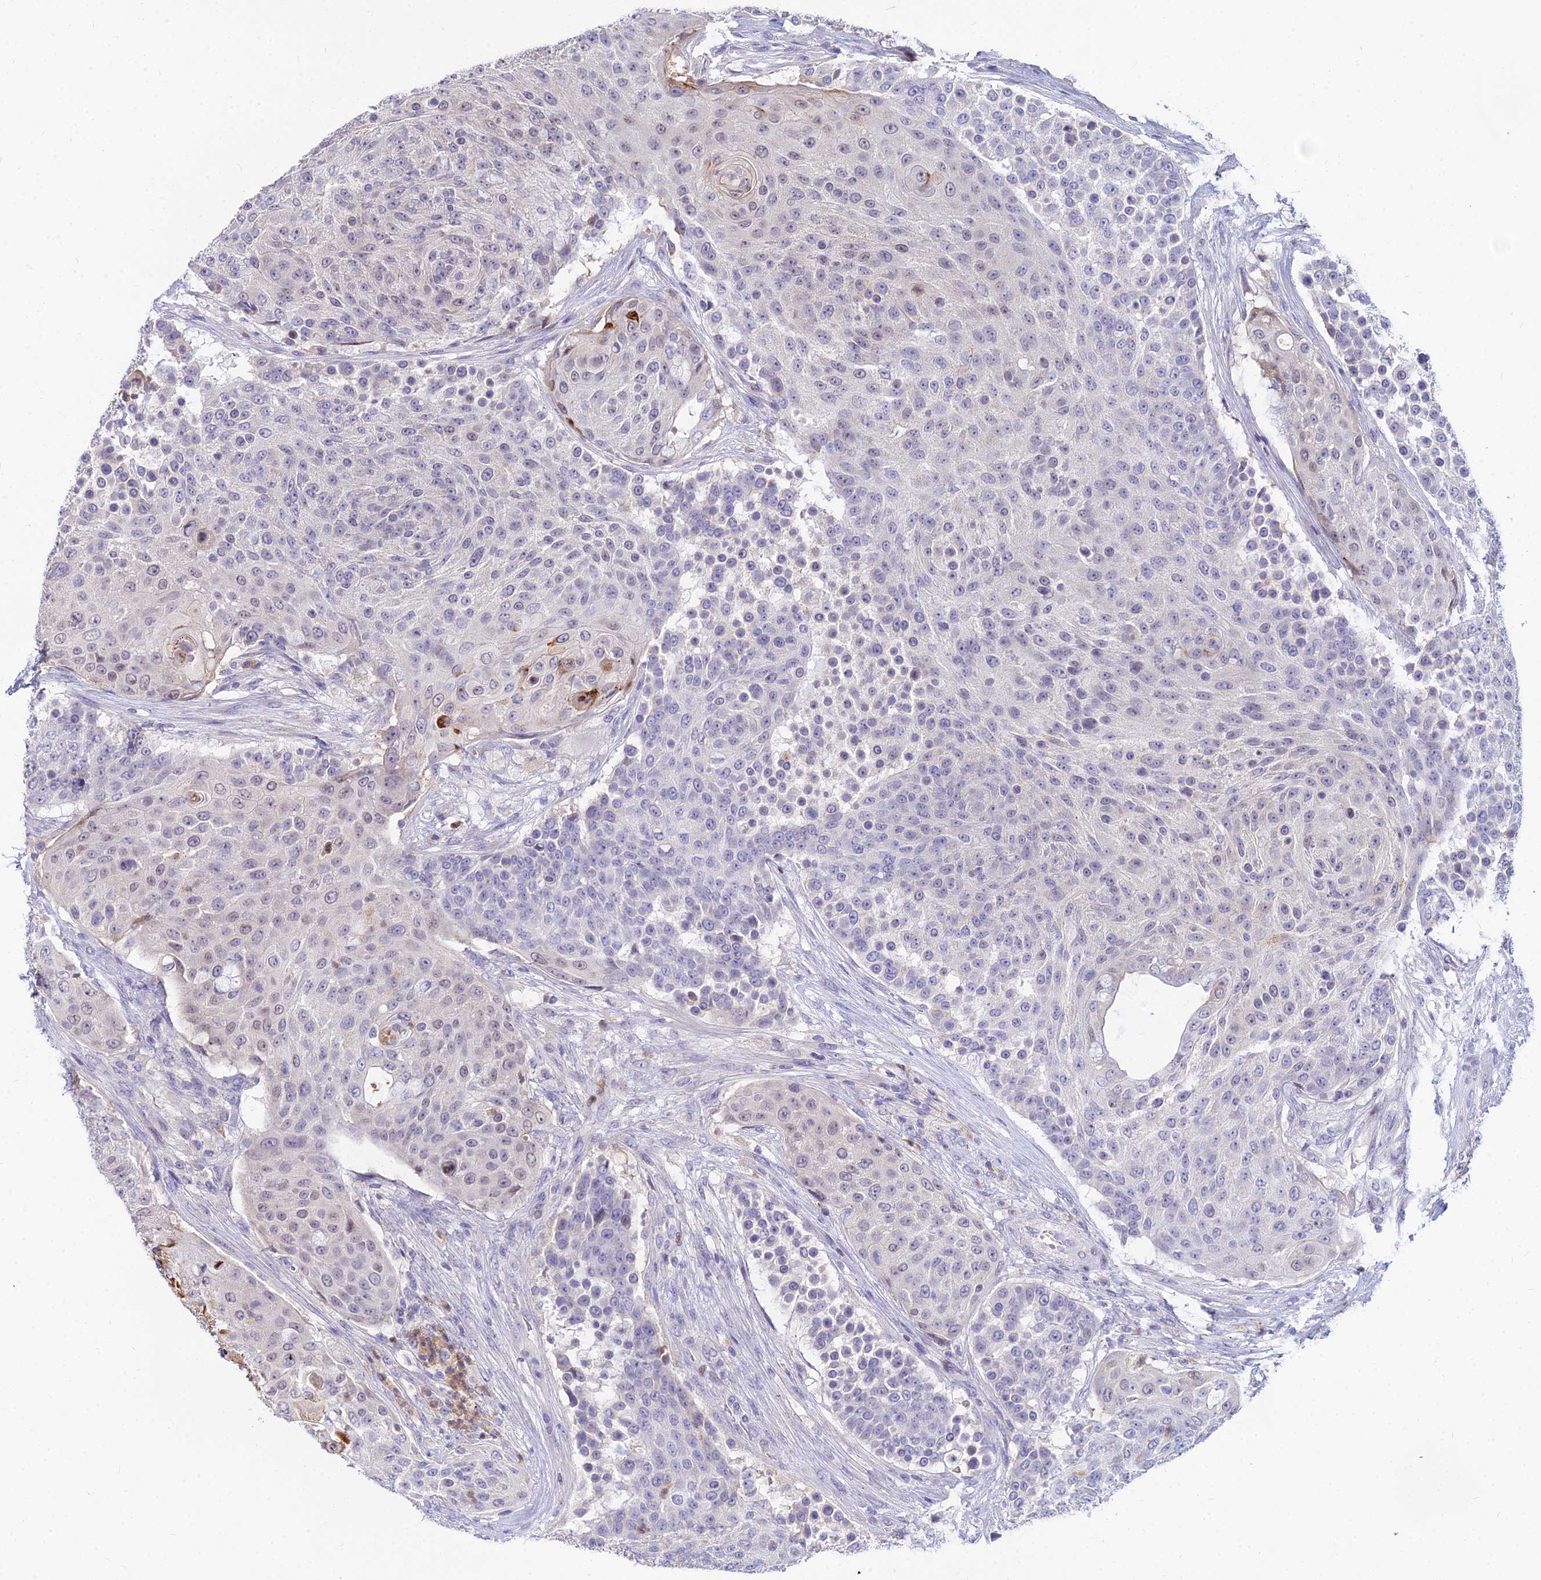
{"staining": {"intensity": "negative", "quantity": "none", "location": "none"}, "tissue": "urothelial cancer", "cell_type": "Tumor cells", "image_type": "cancer", "snomed": [{"axis": "morphology", "description": "Urothelial carcinoma, High grade"}, {"axis": "topography", "description": "Urinary bladder"}], "caption": "High magnification brightfield microscopy of urothelial cancer stained with DAB (3,3'-diaminobenzidine) (brown) and counterstained with hematoxylin (blue): tumor cells show no significant positivity.", "gene": "GOLGA6D", "patient": {"sex": "female", "age": 63}}